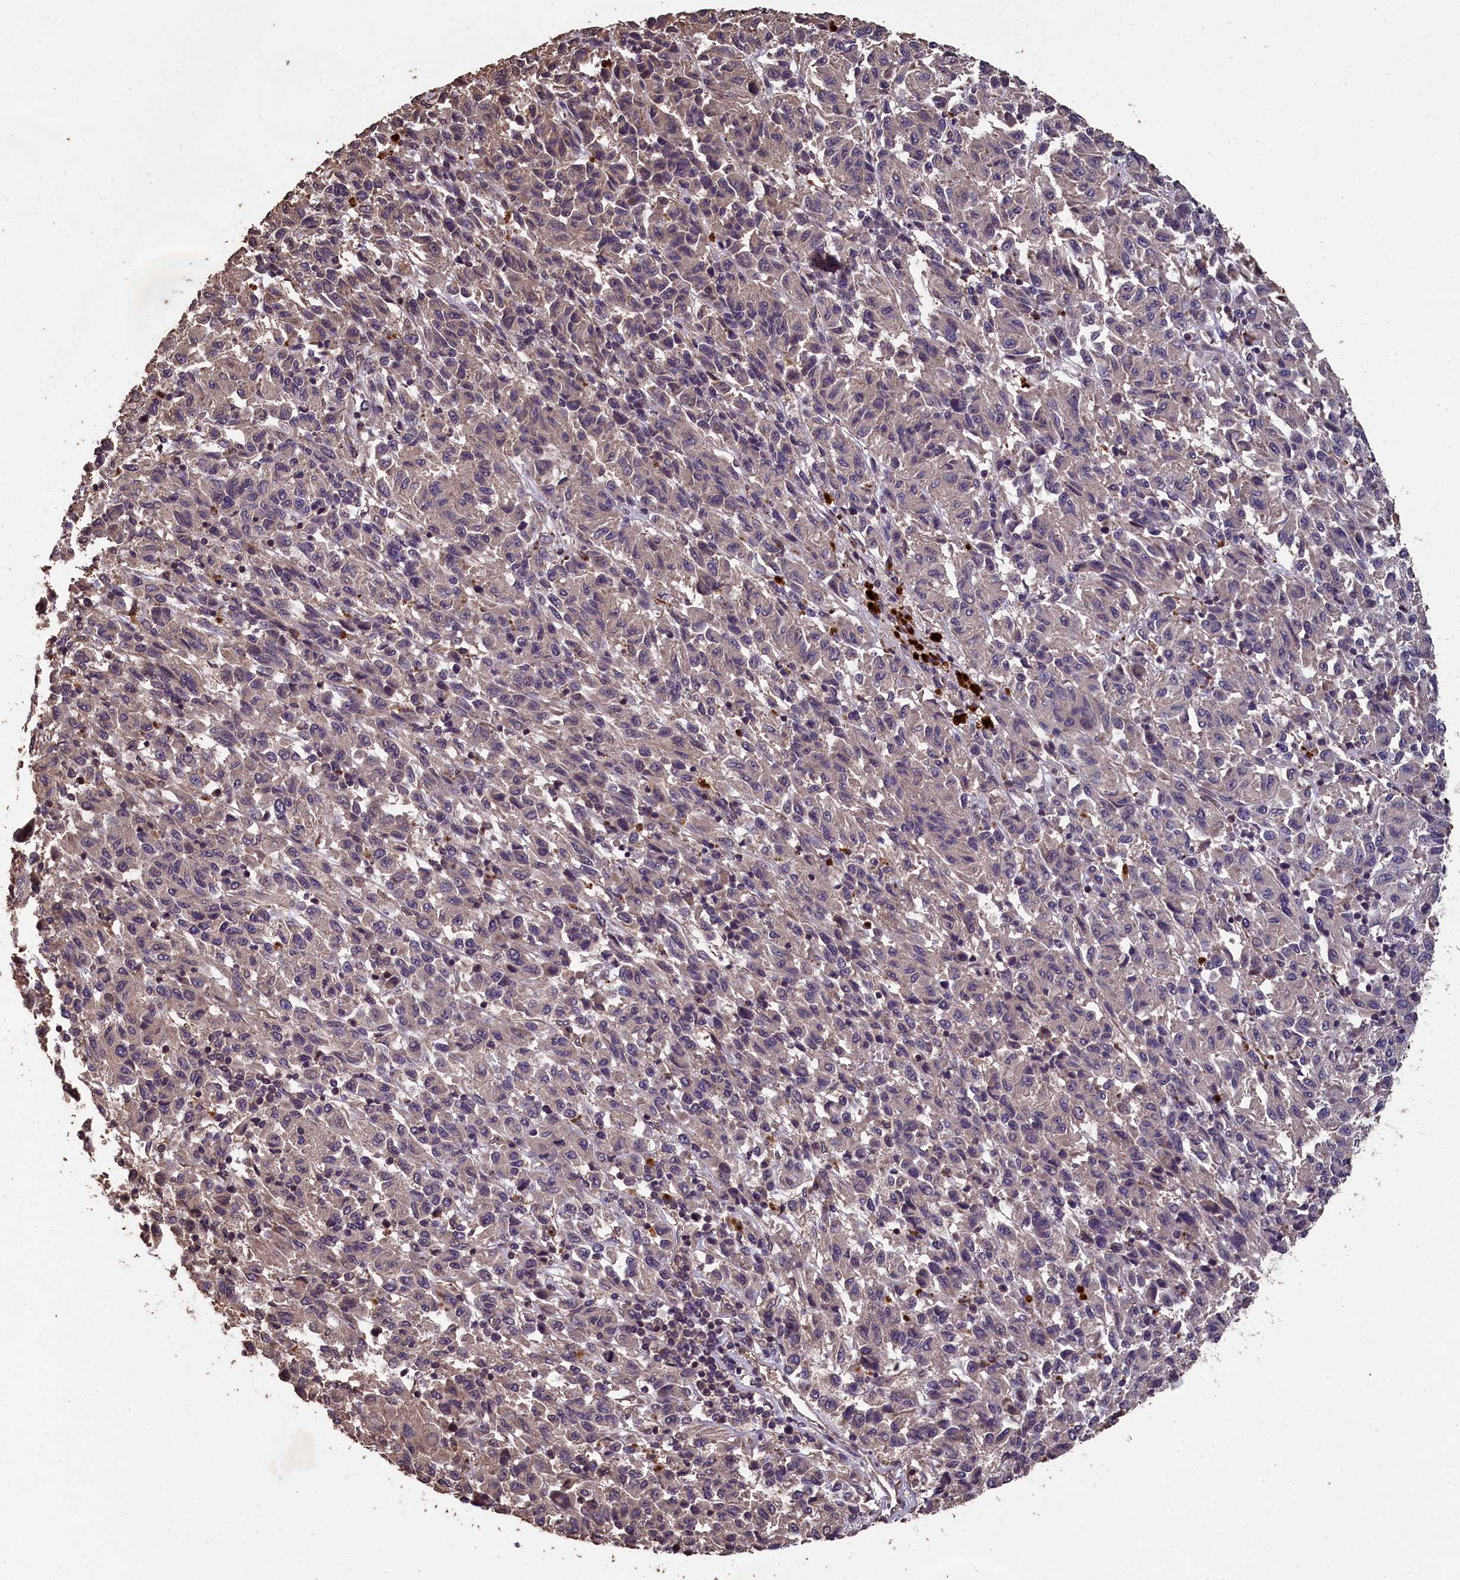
{"staining": {"intensity": "weak", "quantity": "25%-75%", "location": "cytoplasmic/membranous"}, "tissue": "melanoma", "cell_type": "Tumor cells", "image_type": "cancer", "snomed": [{"axis": "morphology", "description": "Malignant melanoma, Metastatic site"}, {"axis": "topography", "description": "Lung"}], "caption": "A brown stain shows weak cytoplasmic/membranous positivity of a protein in human melanoma tumor cells. (IHC, brightfield microscopy, high magnification).", "gene": "CHD9", "patient": {"sex": "male", "age": 64}}